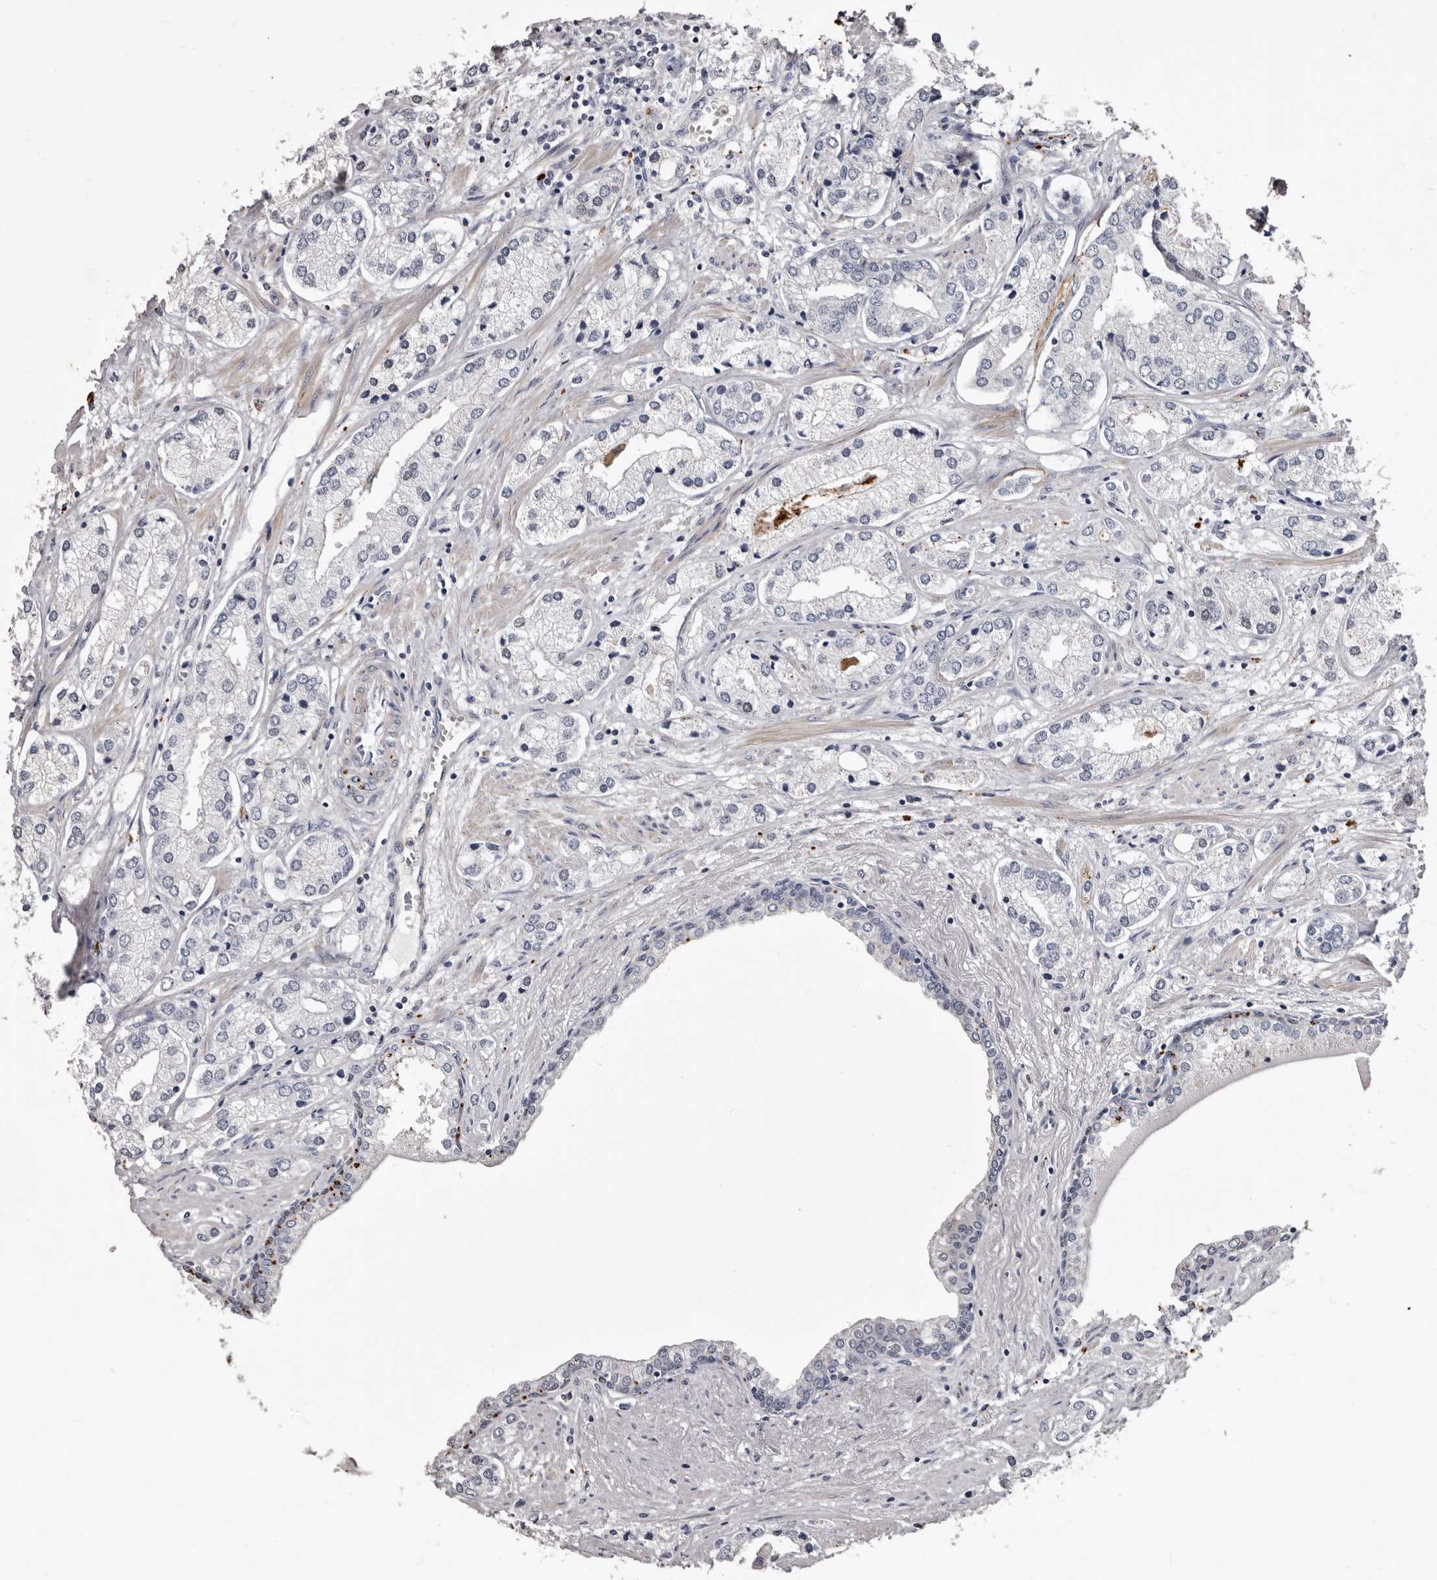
{"staining": {"intensity": "negative", "quantity": "none", "location": "none"}, "tissue": "prostate cancer", "cell_type": "Tumor cells", "image_type": "cancer", "snomed": [{"axis": "morphology", "description": "Adenocarcinoma, High grade"}, {"axis": "topography", "description": "Prostate"}], "caption": "Immunohistochemical staining of human prostate cancer exhibits no significant expression in tumor cells.", "gene": "SLC10A4", "patient": {"sex": "male", "age": 66}}